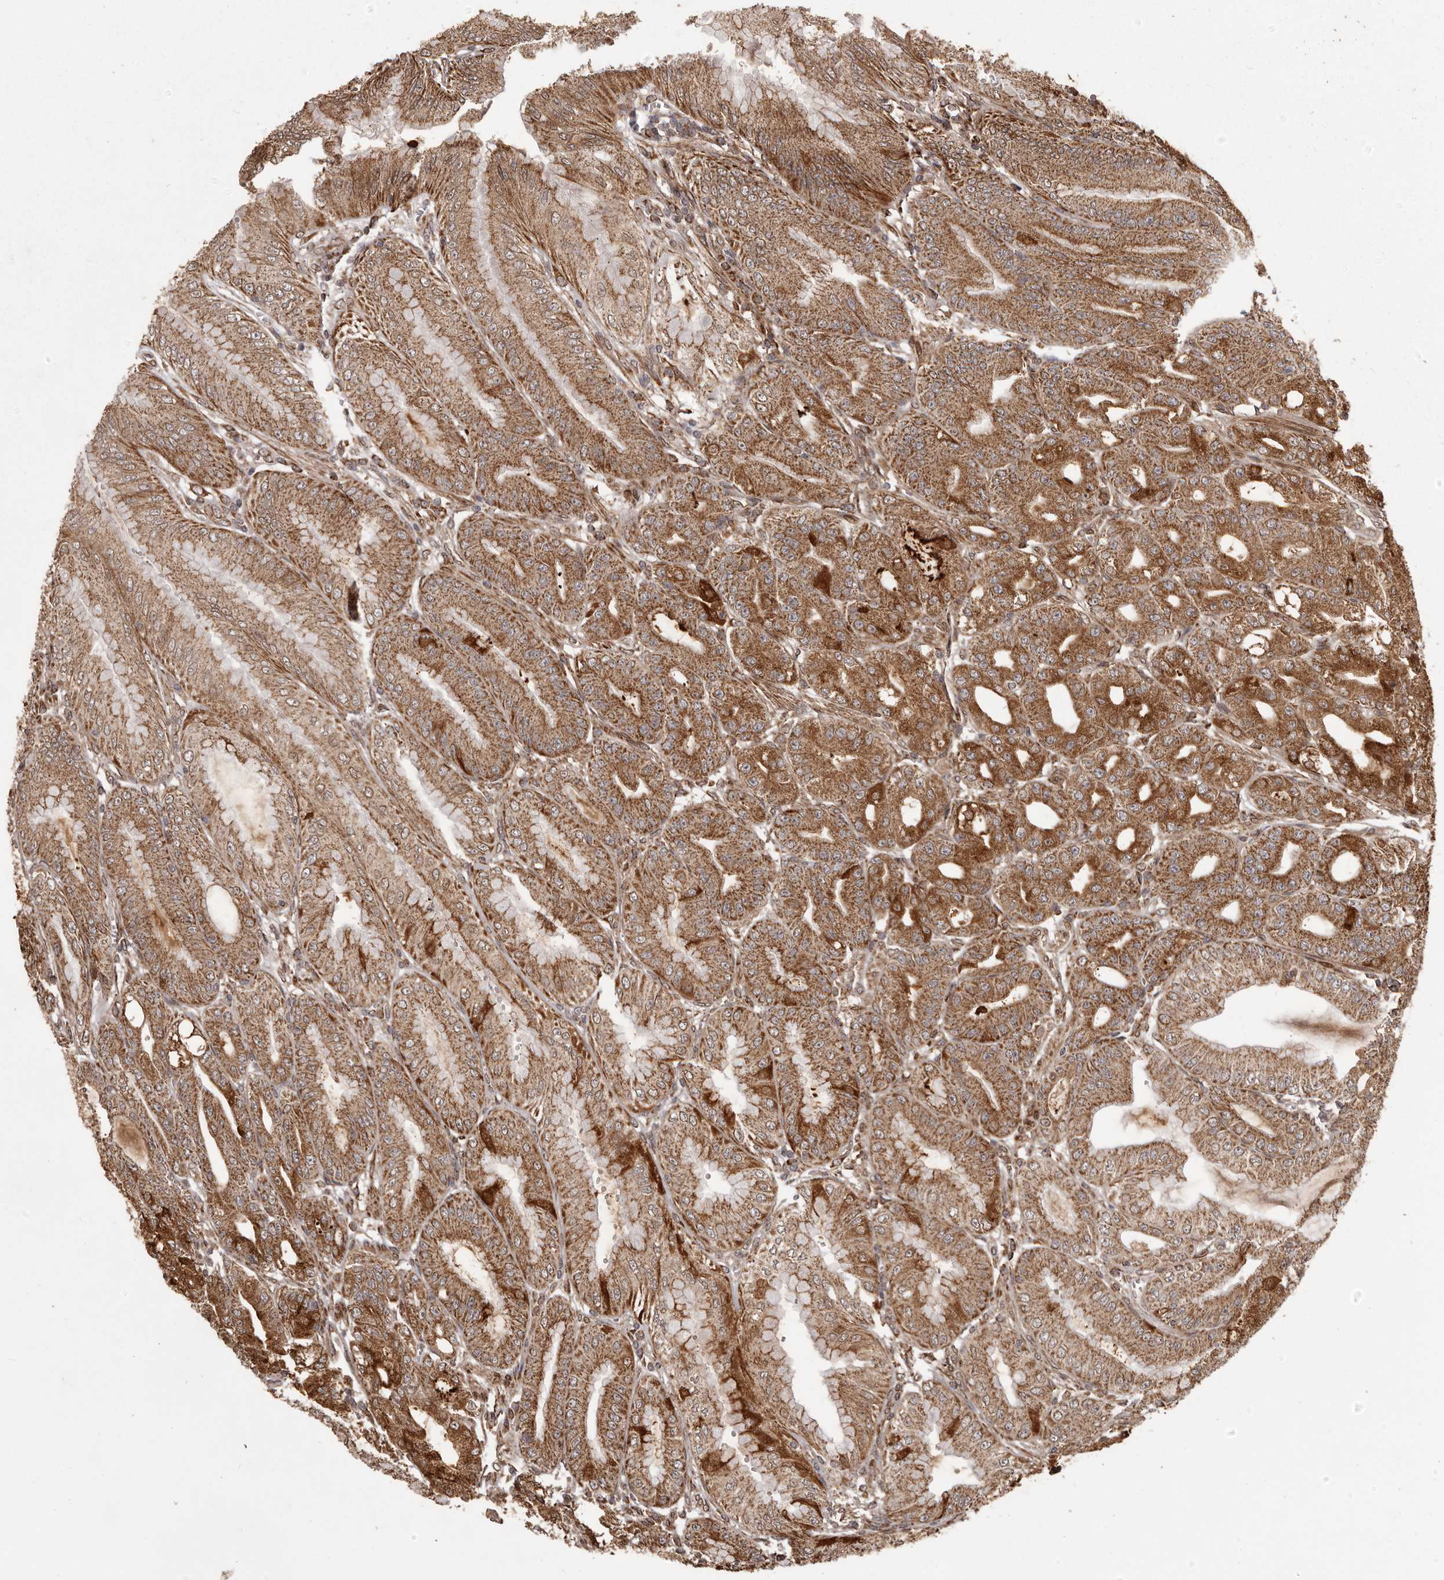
{"staining": {"intensity": "strong", "quantity": ">75%", "location": "cytoplasmic/membranous"}, "tissue": "stomach", "cell_type": "Glandular cells", "image_type": "normal", "snomed": [{"axis": "morphology", "description": "Normal tissue, NOS"}, {"axis": "topography", "description": "Stomach, lower"}], "caption": "This is a photomicrograph of IHC staining of unremarkable stomach, which shows strong staining in the cytoplasmic/membranous of glandular cells.", "gene": "CHRM2", "patient": {"sex": "male", "age": 71}}